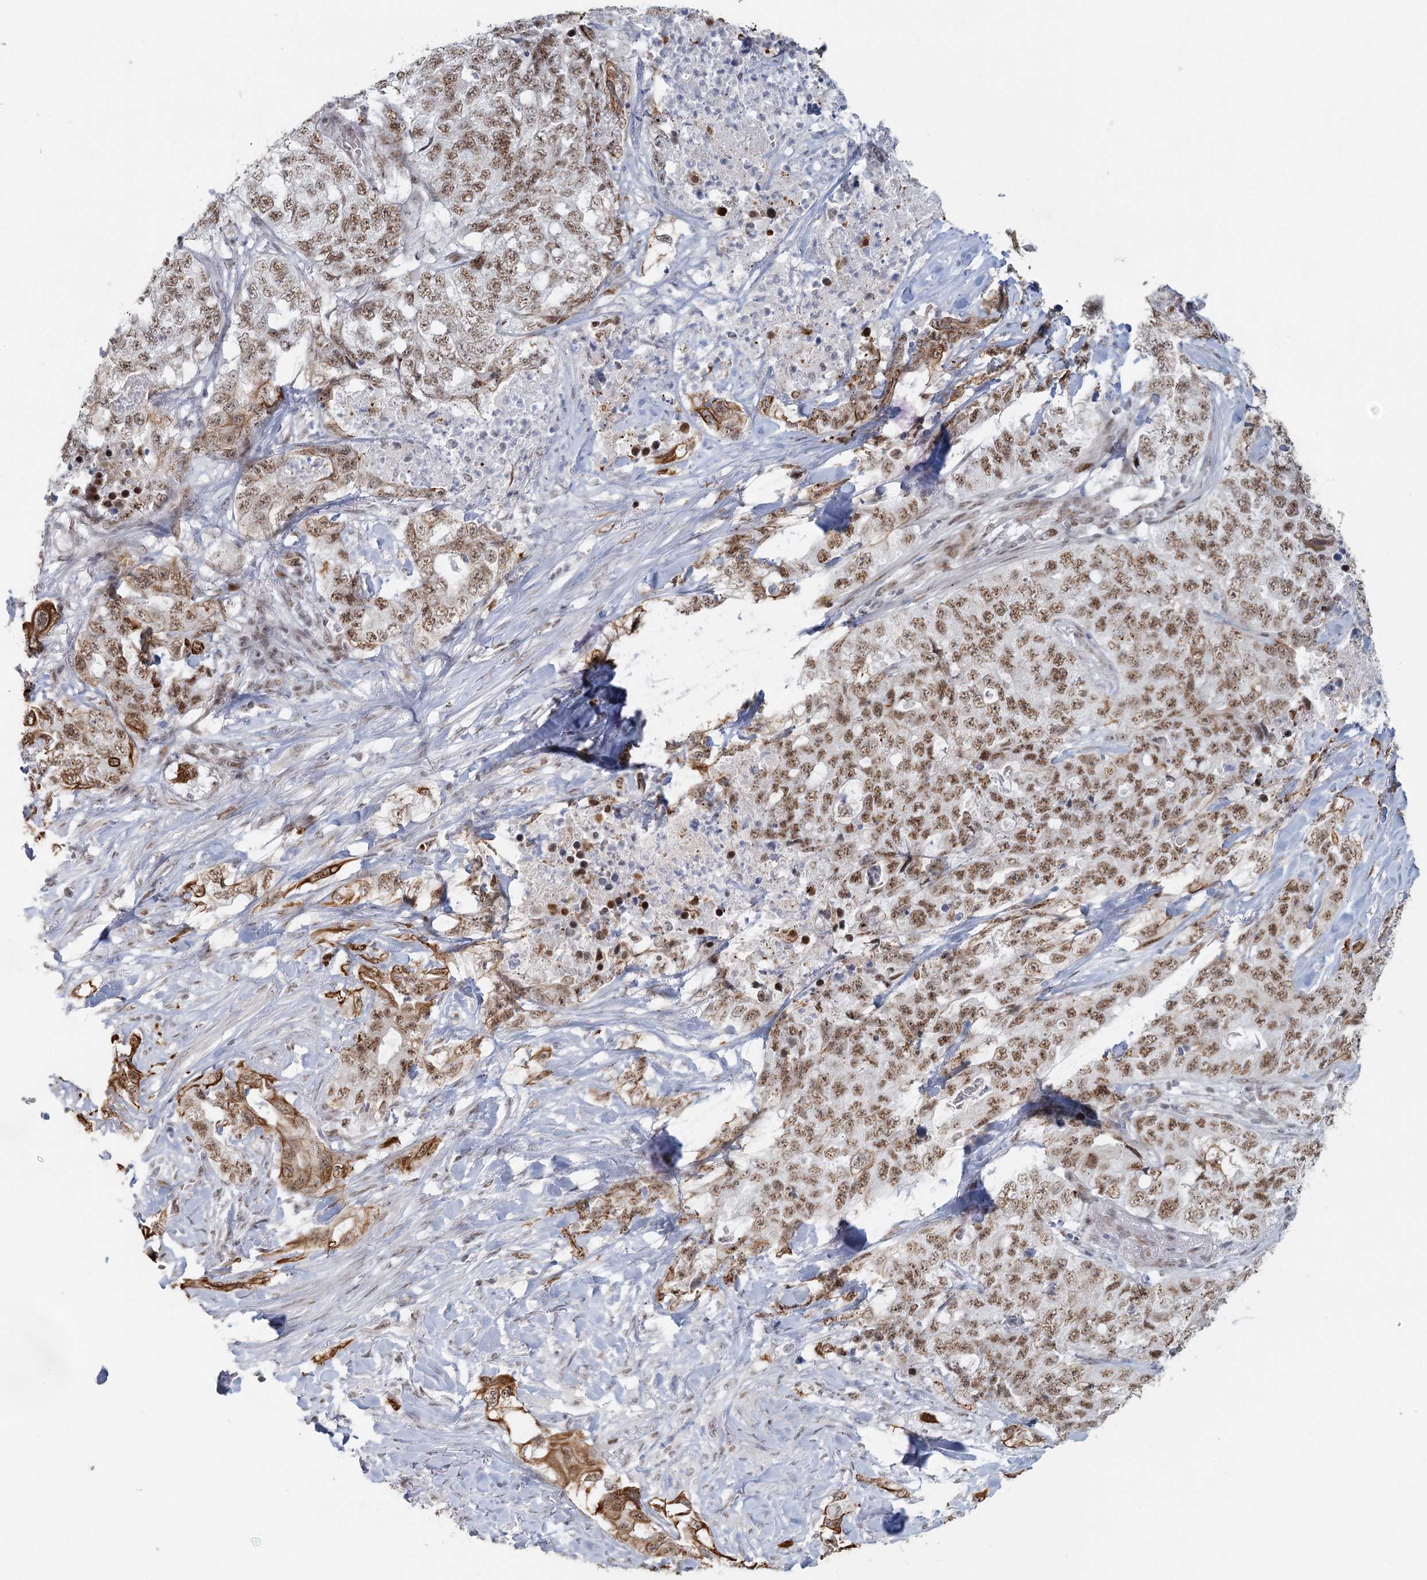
{"staining": {"intensity": "moderate", "quantity": ">75%", "location": "nuclear"}, "tissue": "lung cancer", "cell_type": "Tumor cells", "image_type": "cancer", "snomed": [{"axis": "morphology", "description": "Adenocarcinoma, NOS"}, {"axis": "topography", "description": "Lung"}], "caption": "Human lung cancer (adenocarcinoma) stained with a protein marker displays moderate staining in tumor cells.", "gene": "U2SURP", "patient": {"sex": "female", "age": 51}}